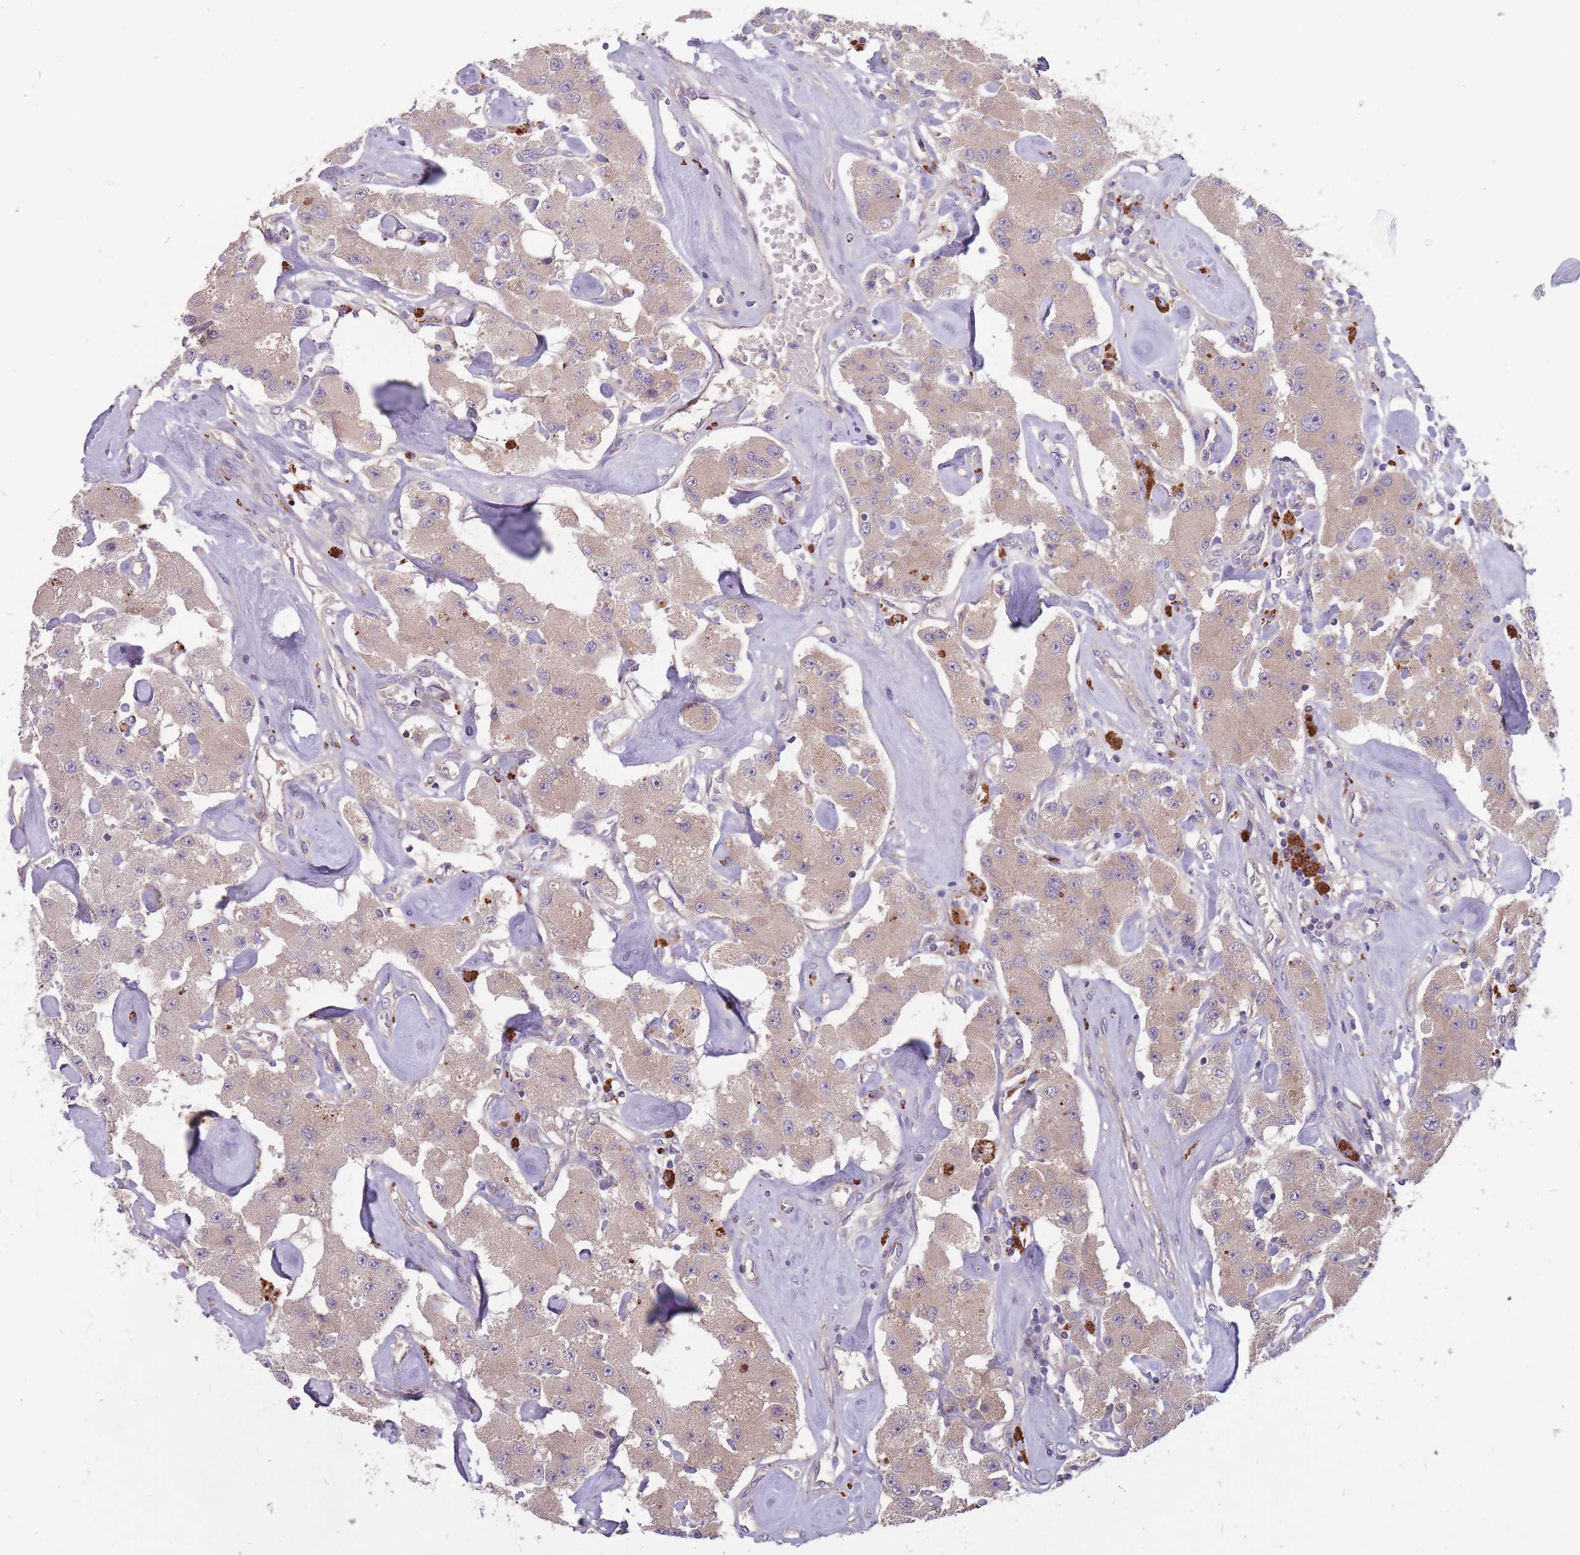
{"staining": {"intensity": "weak", "quantity": ">75%", "location": "cytoplasmic/membranous"}, "tissue": "carcinoid", "cell_type": "Tumor cells", "image_type": "cancer", "snomed": [{"axis": "morphology", "description": "Carcinoid, malignant, NOS"}, {"axis": "topography", "description": "Pancreas"}], "caption": "A brown stain shows weak cytoplasmic/membranous positivity of a protein in carcinoid (malignant) tumor cells.", "gene": "ITPKC", "patient": {"sex": "male", "age": 41}}